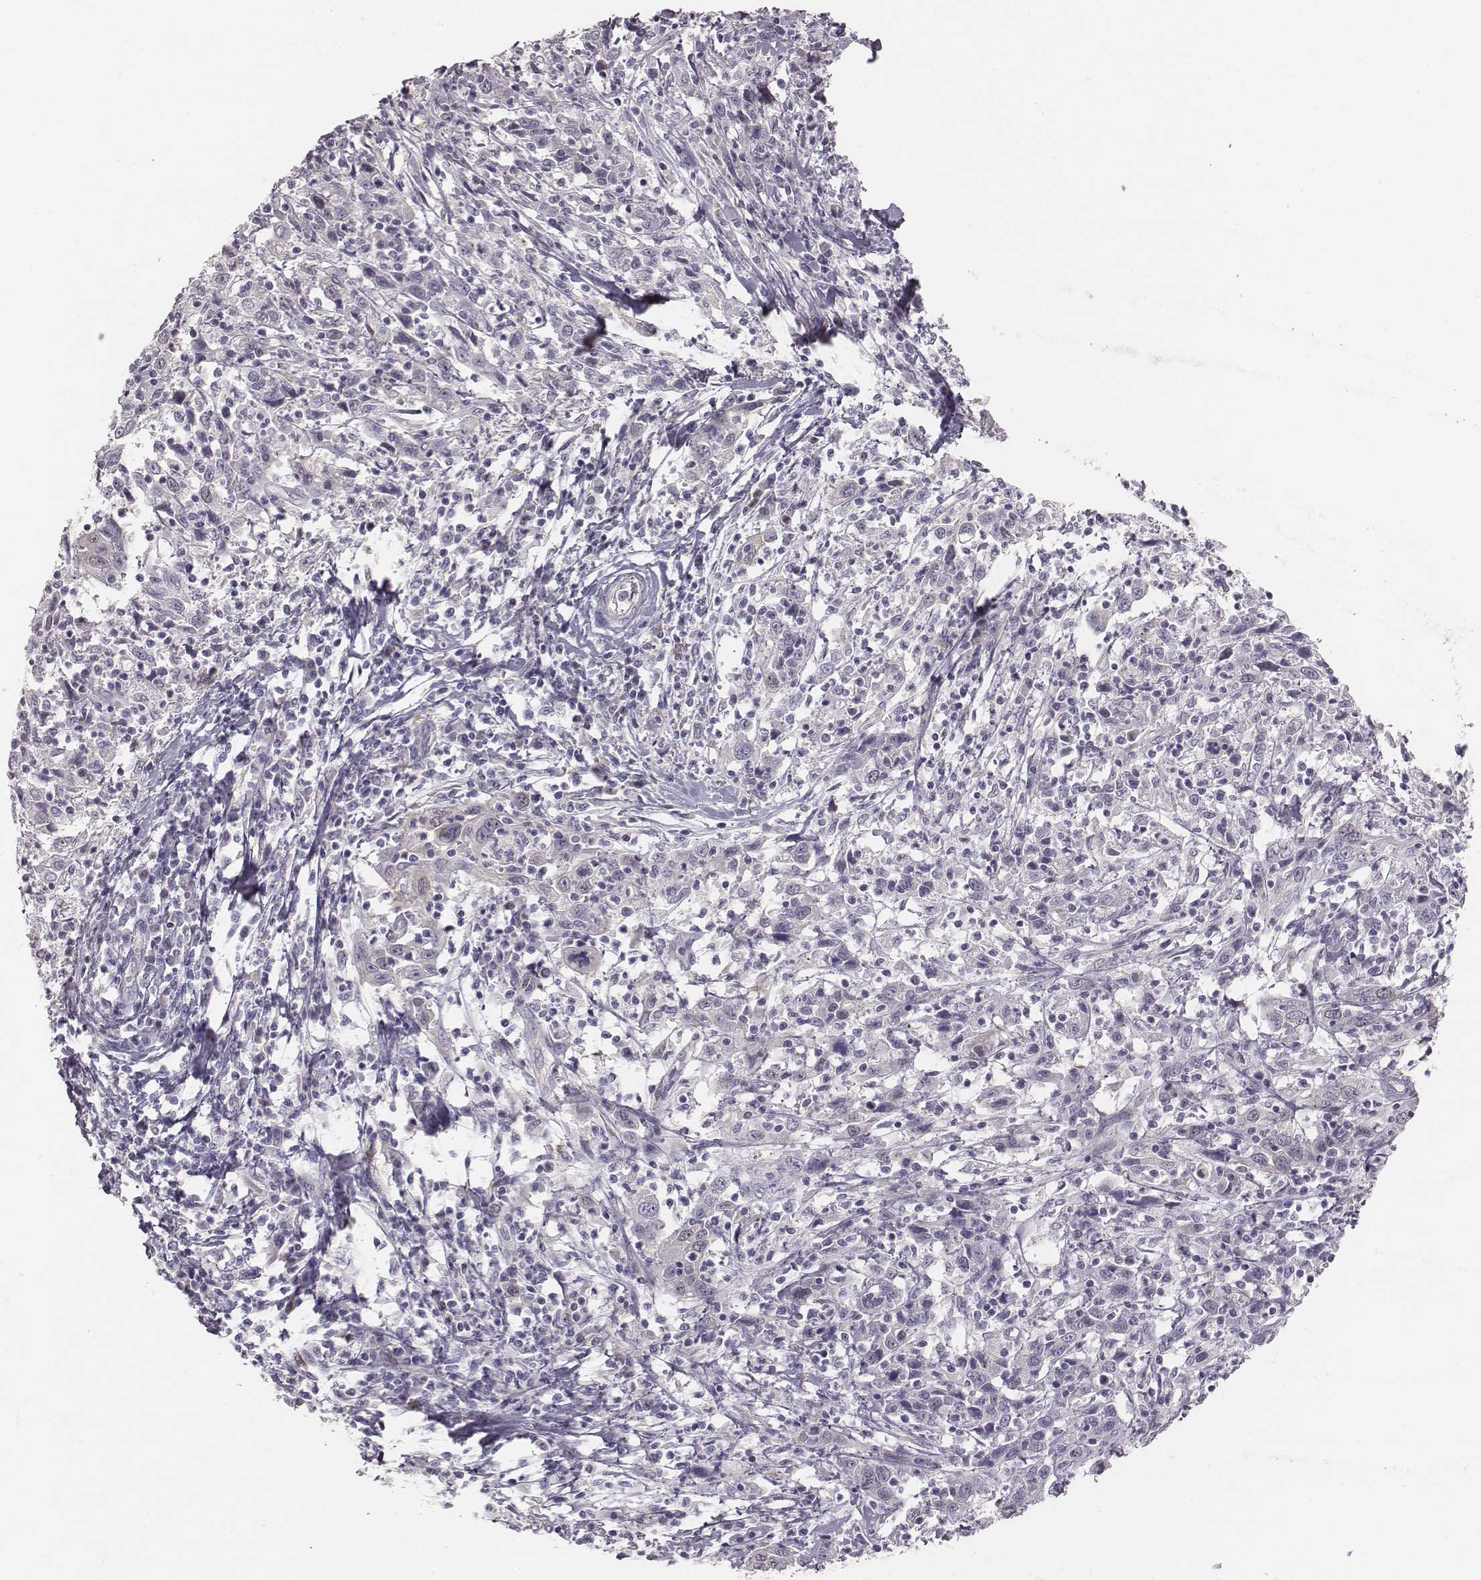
{"staining": {"intensity": "negative", "quantity": "none", "location": "none"}, "tissue": "cervical cancer", "cell_type": "Tumor cells", "image_type": "cancer", "snomed": [{"axis": "morphology", "description": "Squamous cell carcinoma, NOS"}, {"axis": "topography", "description": "Cervix"}], "caption": "This is an IHC histopathology image of human cervical cancer. There is no positivity in tumor cells.", "gene": "PBK", "patient": {"sex": "female", "age": 46}}